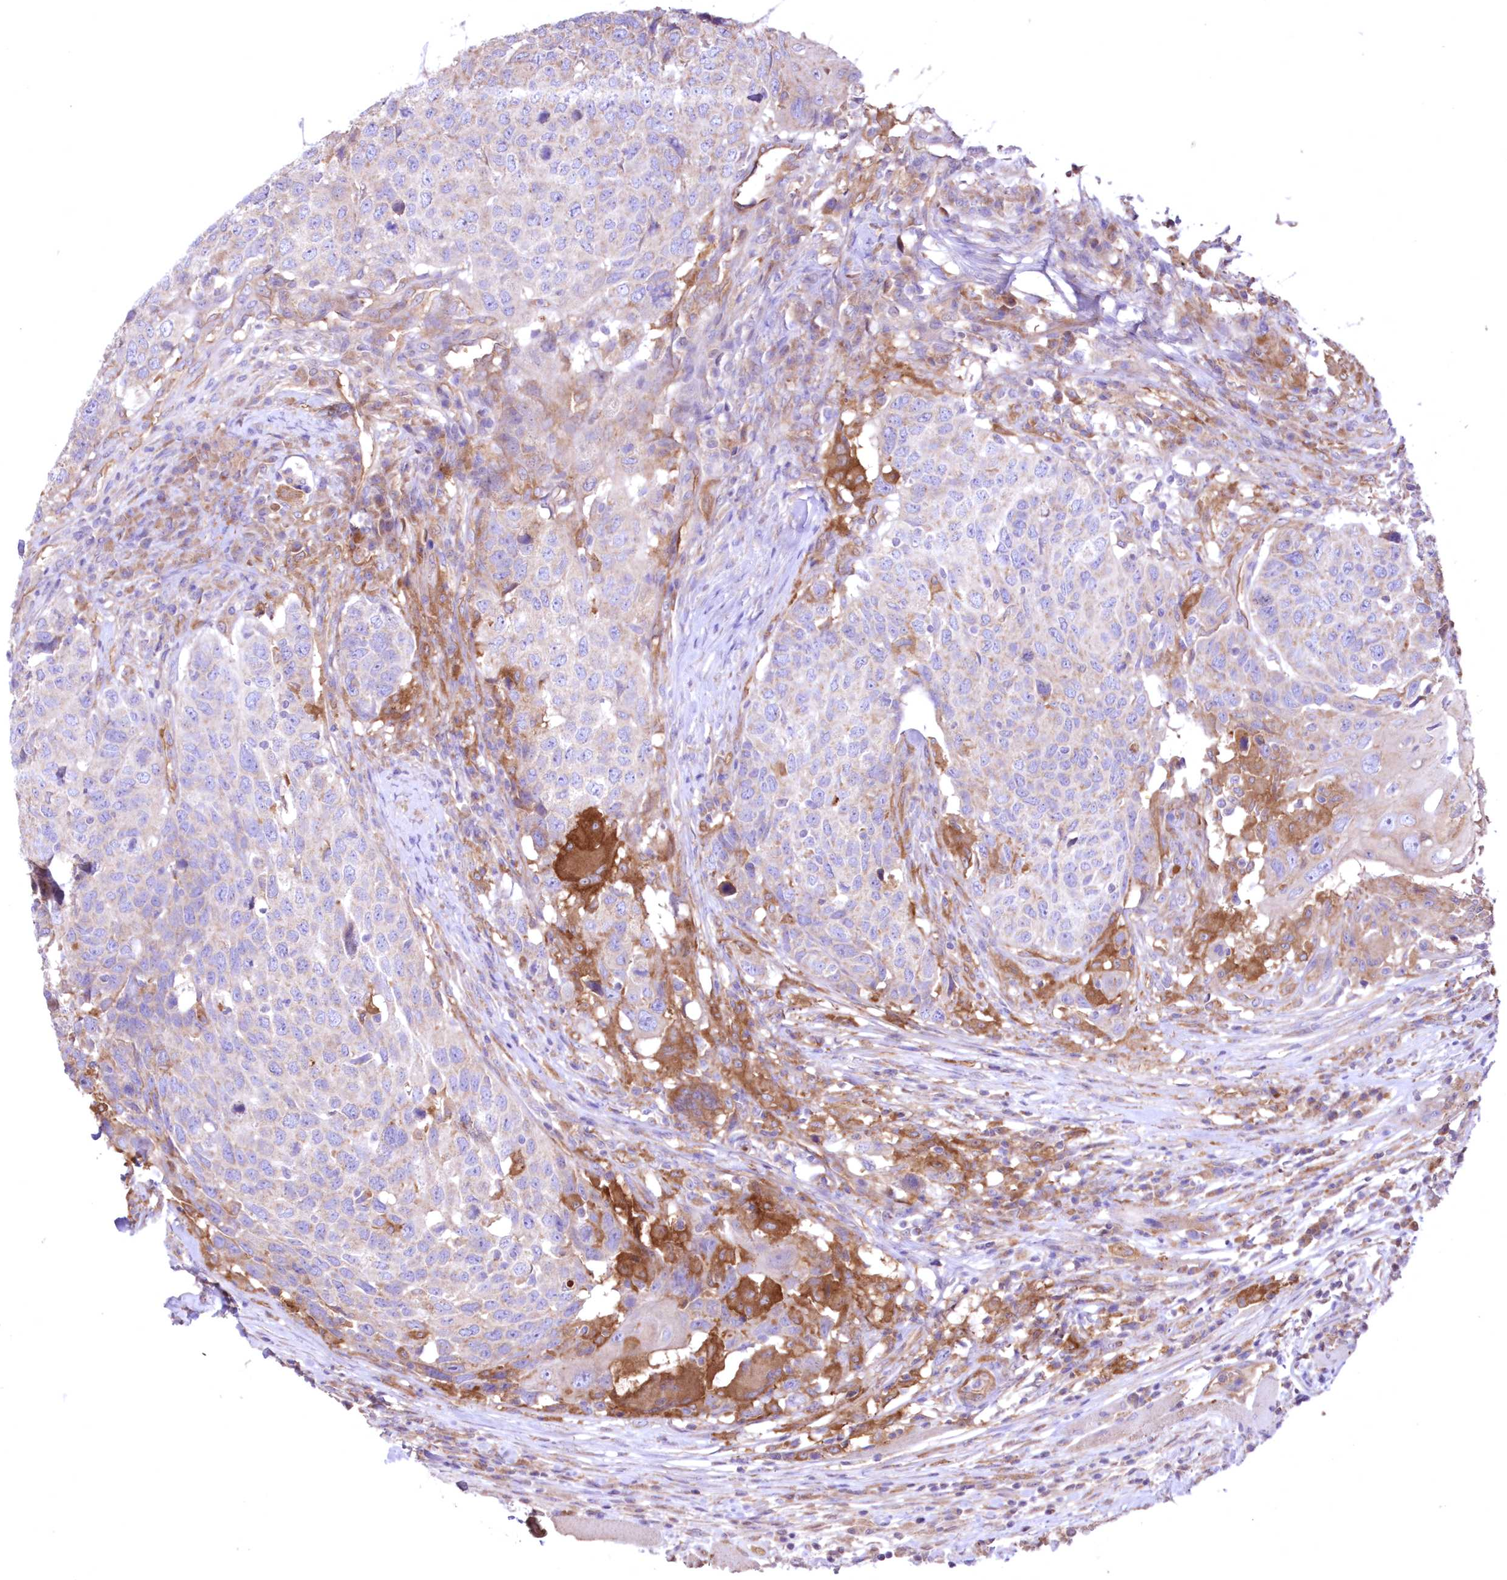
{"staining": {"intensity": "negative", "quantity": "none", "location": "none"}, "tissue": "head and neck cancer", "cell_type": "Tumor cells", "image_type": "cancer", "snomed": [{"axis": "morphology", "description": "Squamous cell carcinoma, NOS"}, {"axis": "topography", "description": "Head-Neck"}], "caption": "A photomicrograph of human head and neck cancer is negative for staining in tumor cells.", "gene": "FCHO2", "patient": {"sex": "male", "age": 66}}